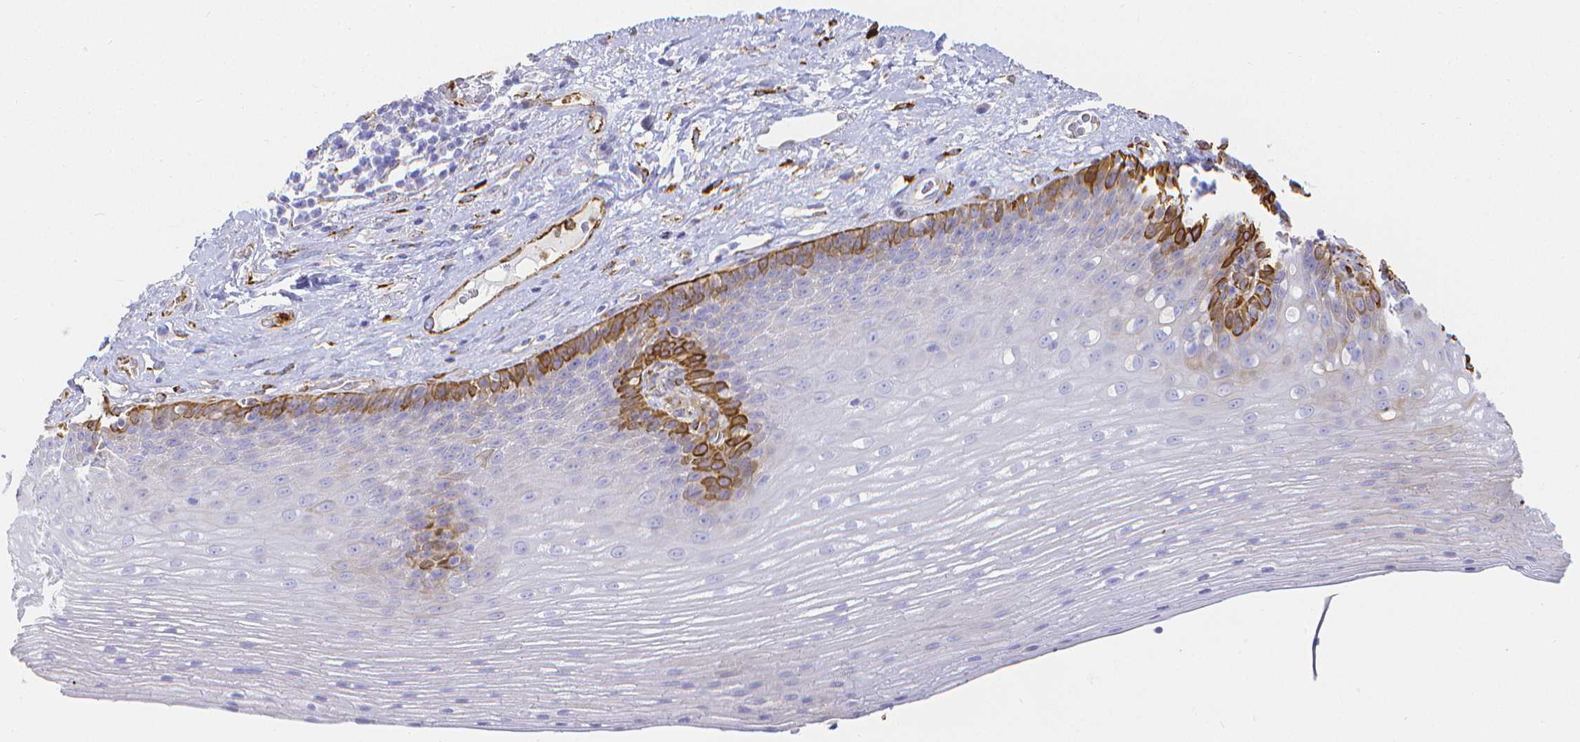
{"staining": {"intensity": "strong", "quantity": "<25%", "location": "cytoplasmic/membranous"}, "tissue": "esophagus", "cell_type": "Squamous epithelial cells", "image_type": "normal", "snomed": [{"axis": "morphology", "description": "Normal tissue, NOS"}, {"axis": "topography", "description": "Esophagus"}], "caption": "The immunohistochemical stain shows strong cytoplasmic/membranous staining in squamous epithelial cells of normal esophagus. (Brightfield microscopy of DAB IHC at high magnification).", "gene": "SMURF1", "patient": {"sex": "male", "age": 62}}